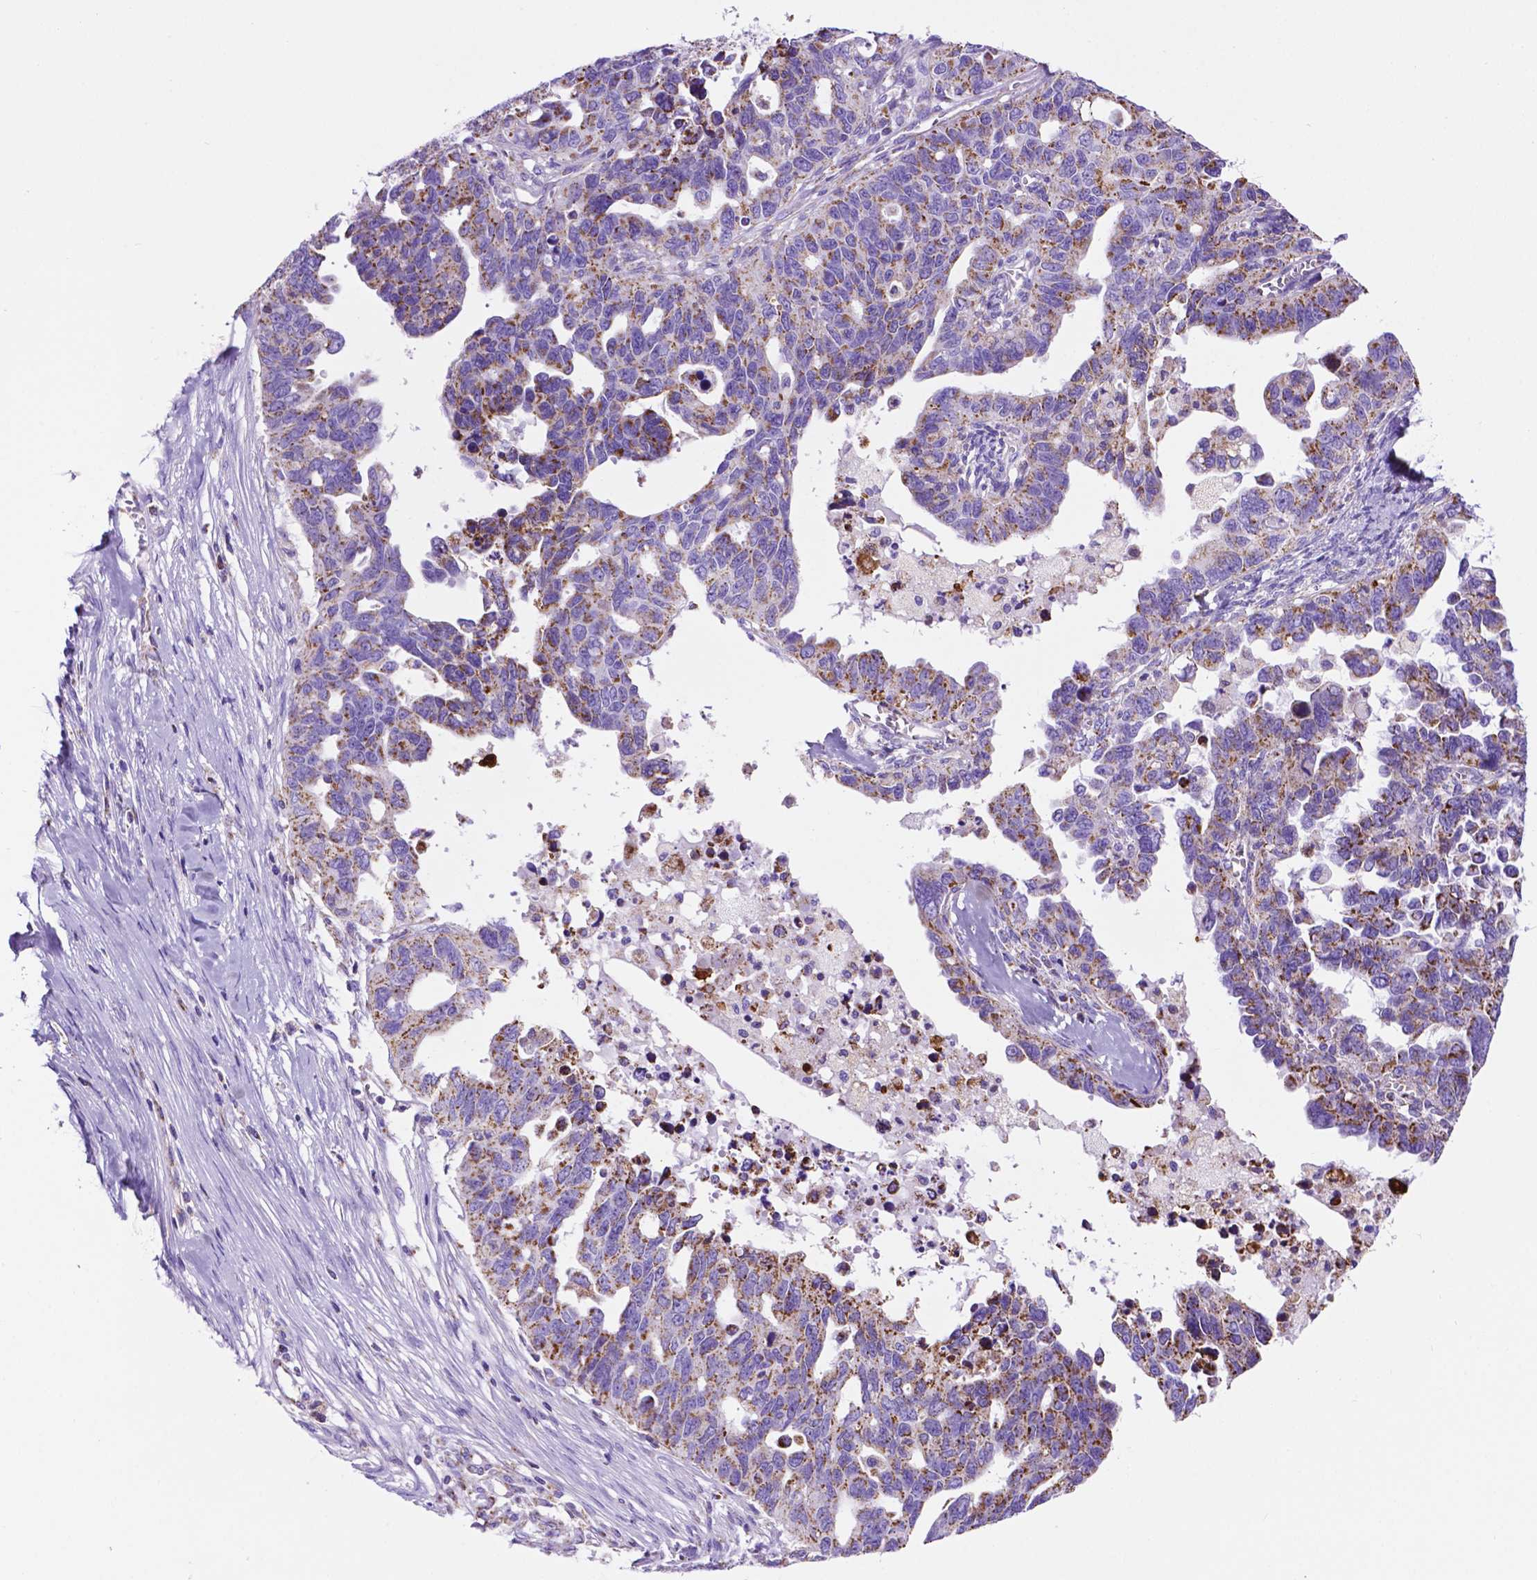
{"staining": {"intensity": "moderate", "quantity": "25%-75%", "location": "cytoplasmic/membranous"}, "tissue": "ovarian cancer", "cell_type": "Tumor cells", "image_type": "cancer", "snomed": [{"axis": "morphology", "description": "Cystadenocarcinoma, serous, NOS"}, {"axis": "topography", "description": "Ovary"}], "caption": "A photomicrograph of human ovarian cancer (serous cystadenocarcinoma) stained for a protein shows moderate cytoplasmic/membranous brown staining in tumor cells.", "gene": "GDPD5", "patient": {"sex": "female", "age": 69}}